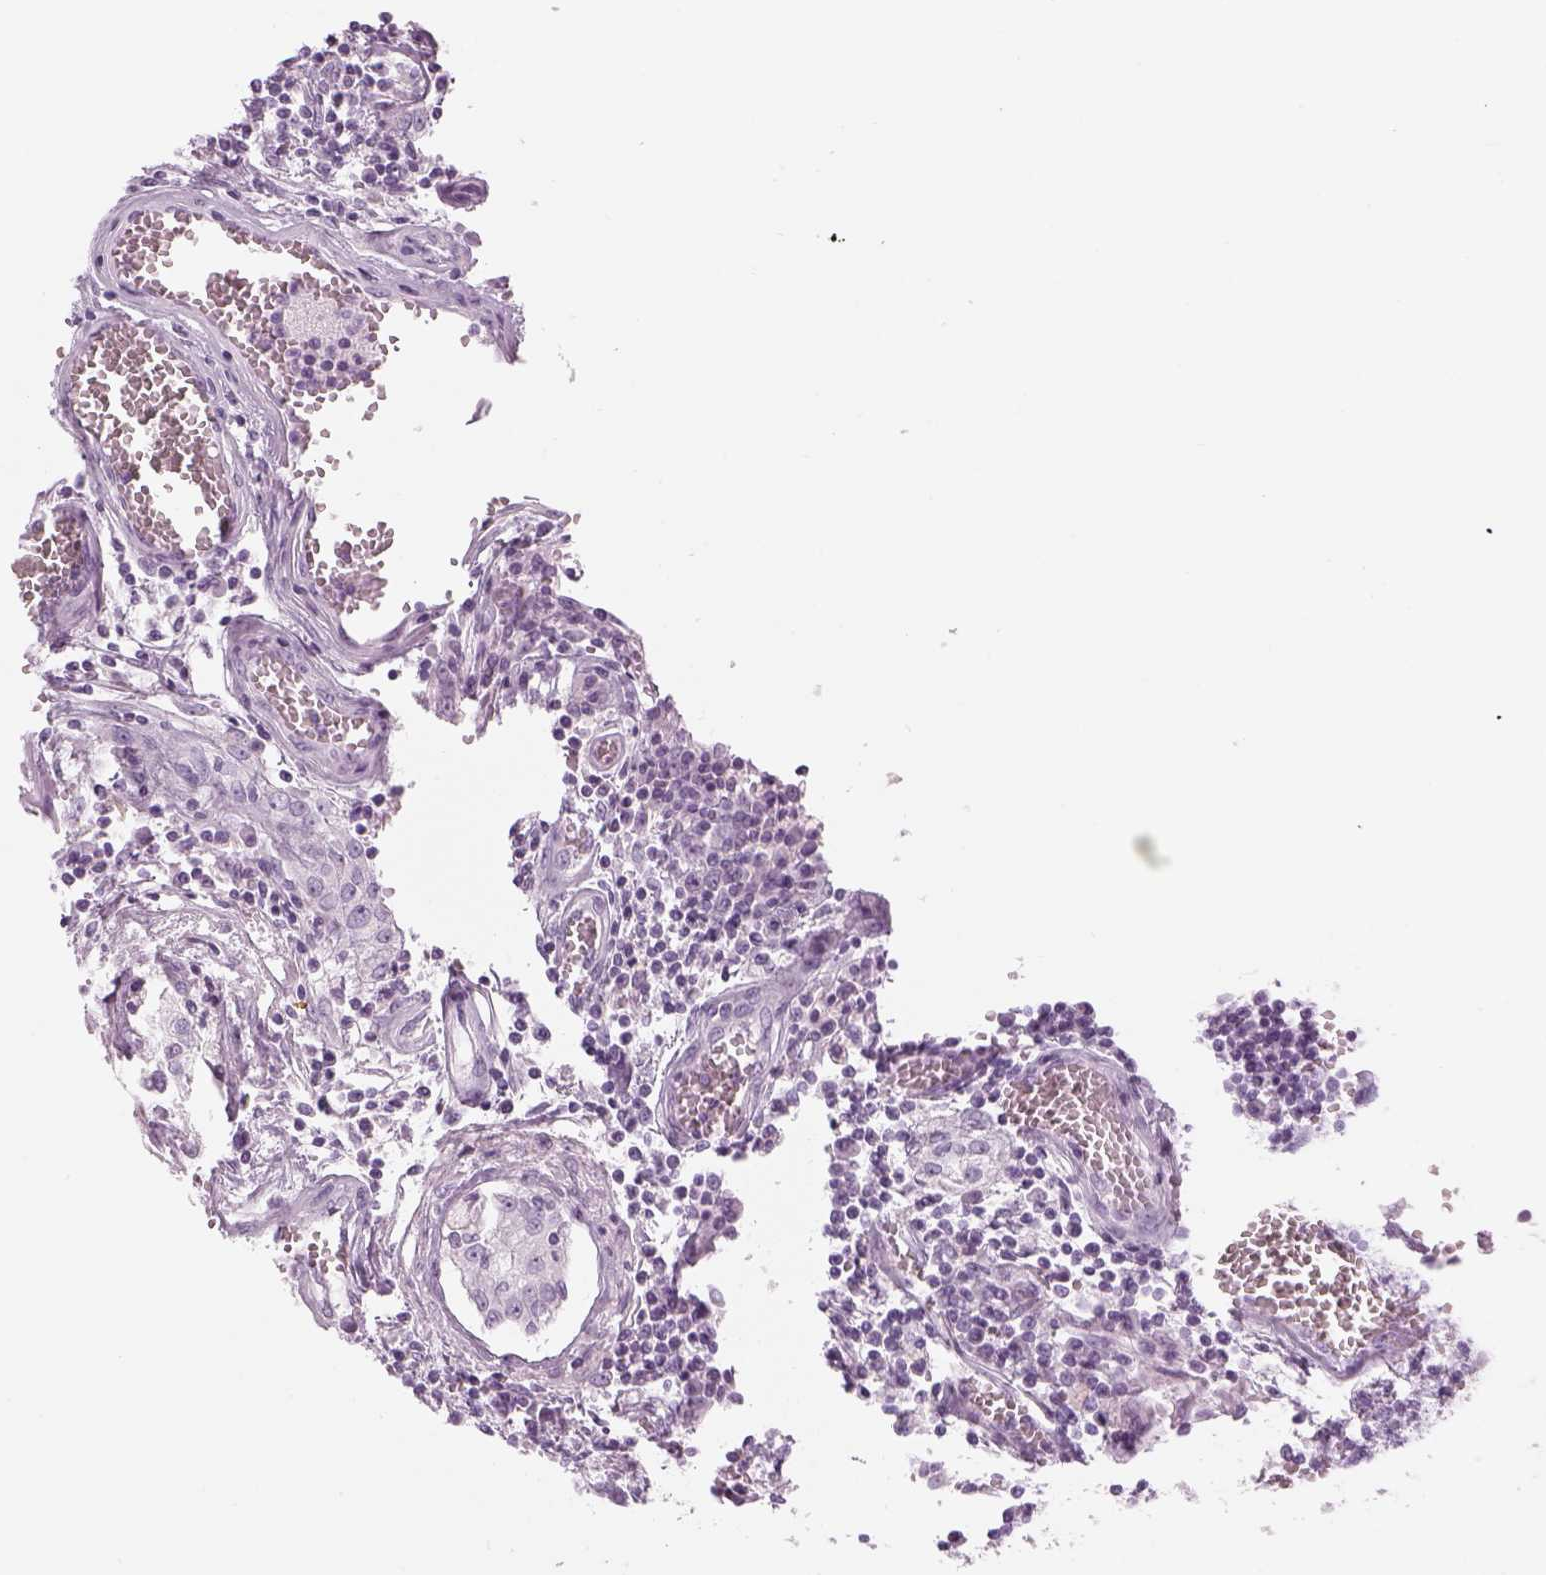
{"staining": {"intensity": "negative", "quantity": "none", "location": "none"}, "tissue": "testis cancer", "cell_type": "Tumor cells", "image_type": "cancer", "snomed": [{"axis": "morphology", "description": "Carcinoma, Embryonal, NOS"}, {"axis": "topography", "description": "Testis"}], "caption": "This is an IHC image of embryonal carcinoma (testis). There is no staining in tumor cells.", "gene": "SAG", "patient": {"sex": "male", "age": 36}}